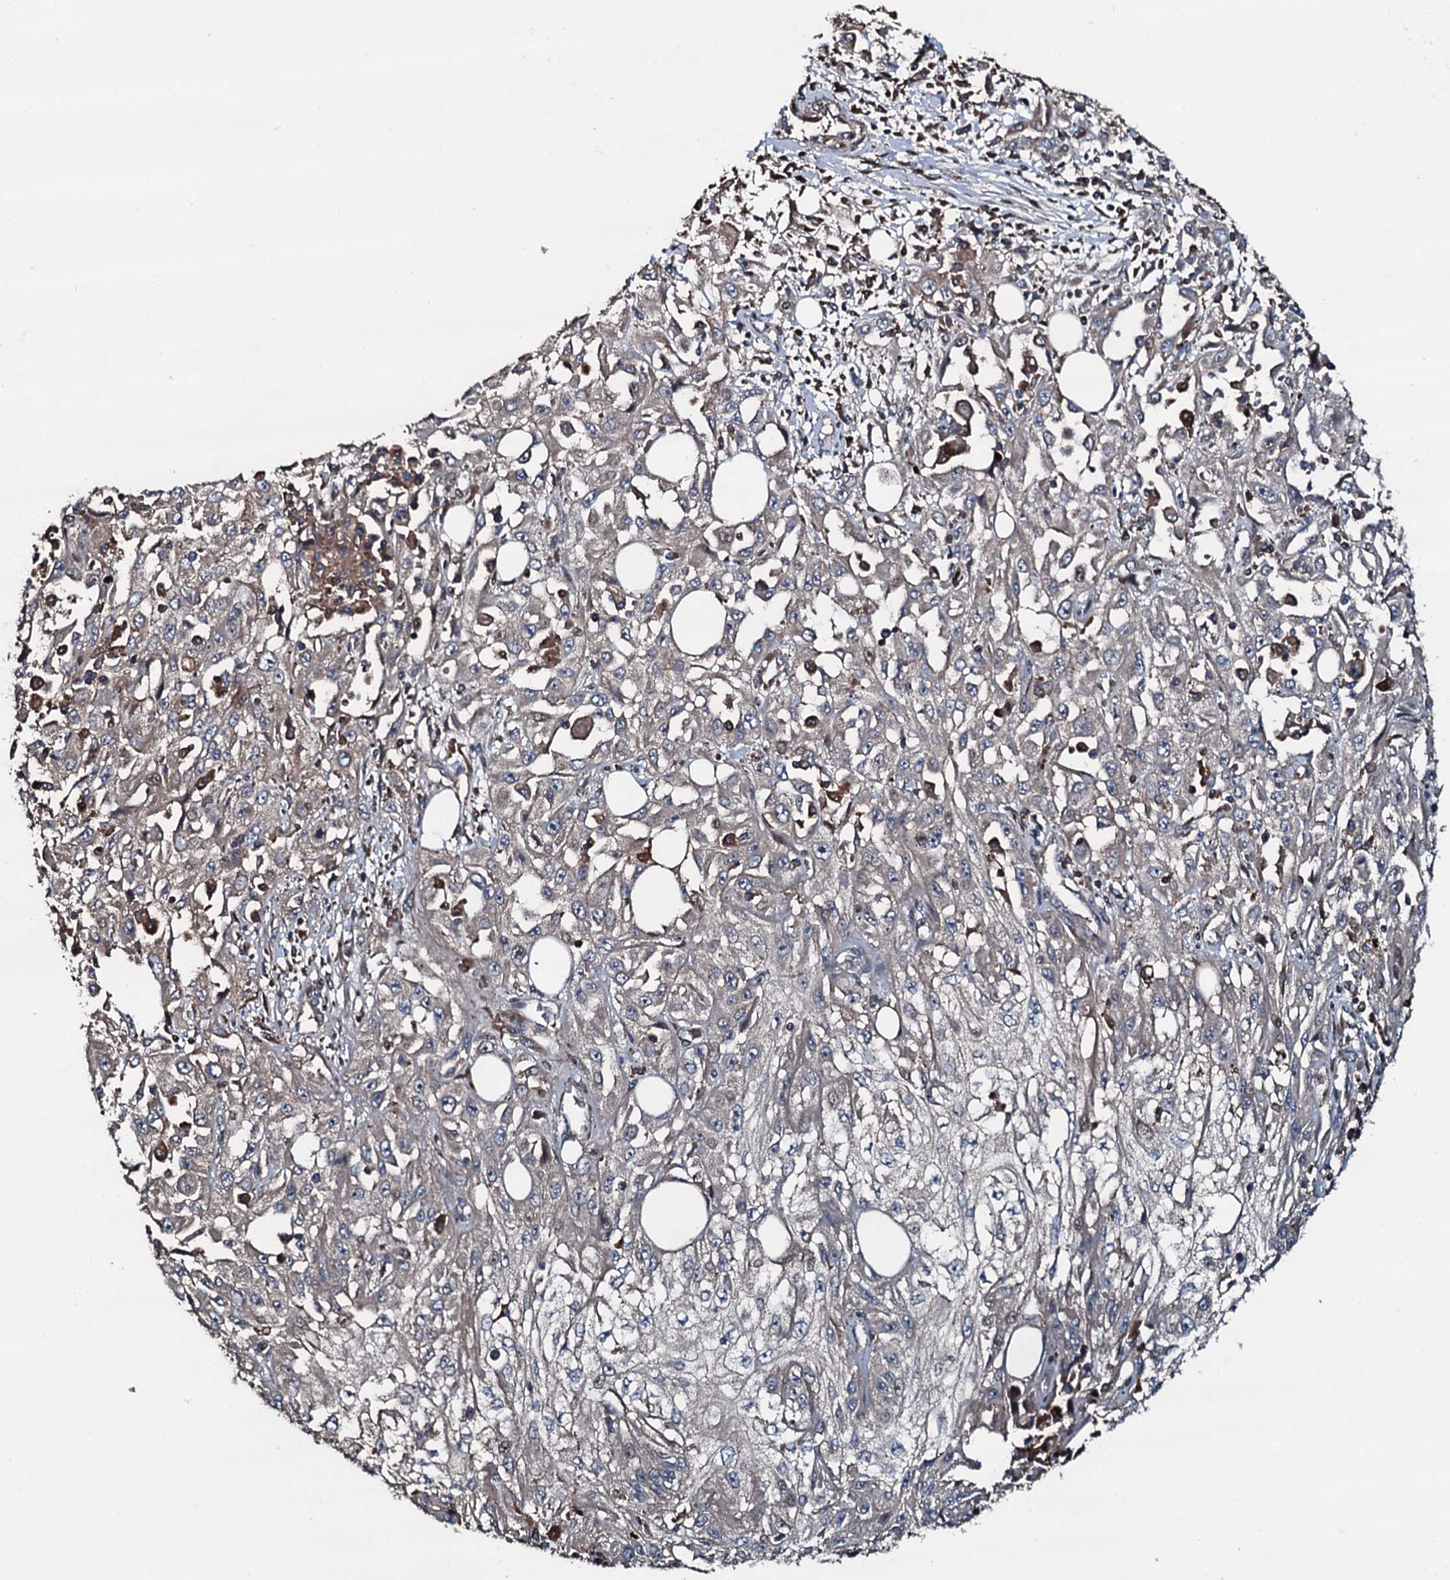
{"staining": {"intensity": "negative", "quantity": "none", "location": "none"}, "tissue": "skin cancer", "cell_type": "Tumor cells", "image_type": "cancer", "snomed": [{"axis": "morphology", "description": "Squamous cell carcinoma, NOS"}, {"axis": "morphology", "description": "Squamous cell carcinoma, metastatic, NOS"}, {"axis": "topography", "description": "Skin"}, {"axis": "topography", "description": "Lymph node"}], "caption": "DAB immunohistochemical staining of skin cancer (metastatic squamous cell carcinoma) shows no significant expression in tumor cells.", "gene": "AARS1", "patient": {"sex": "male", "age": 75}}